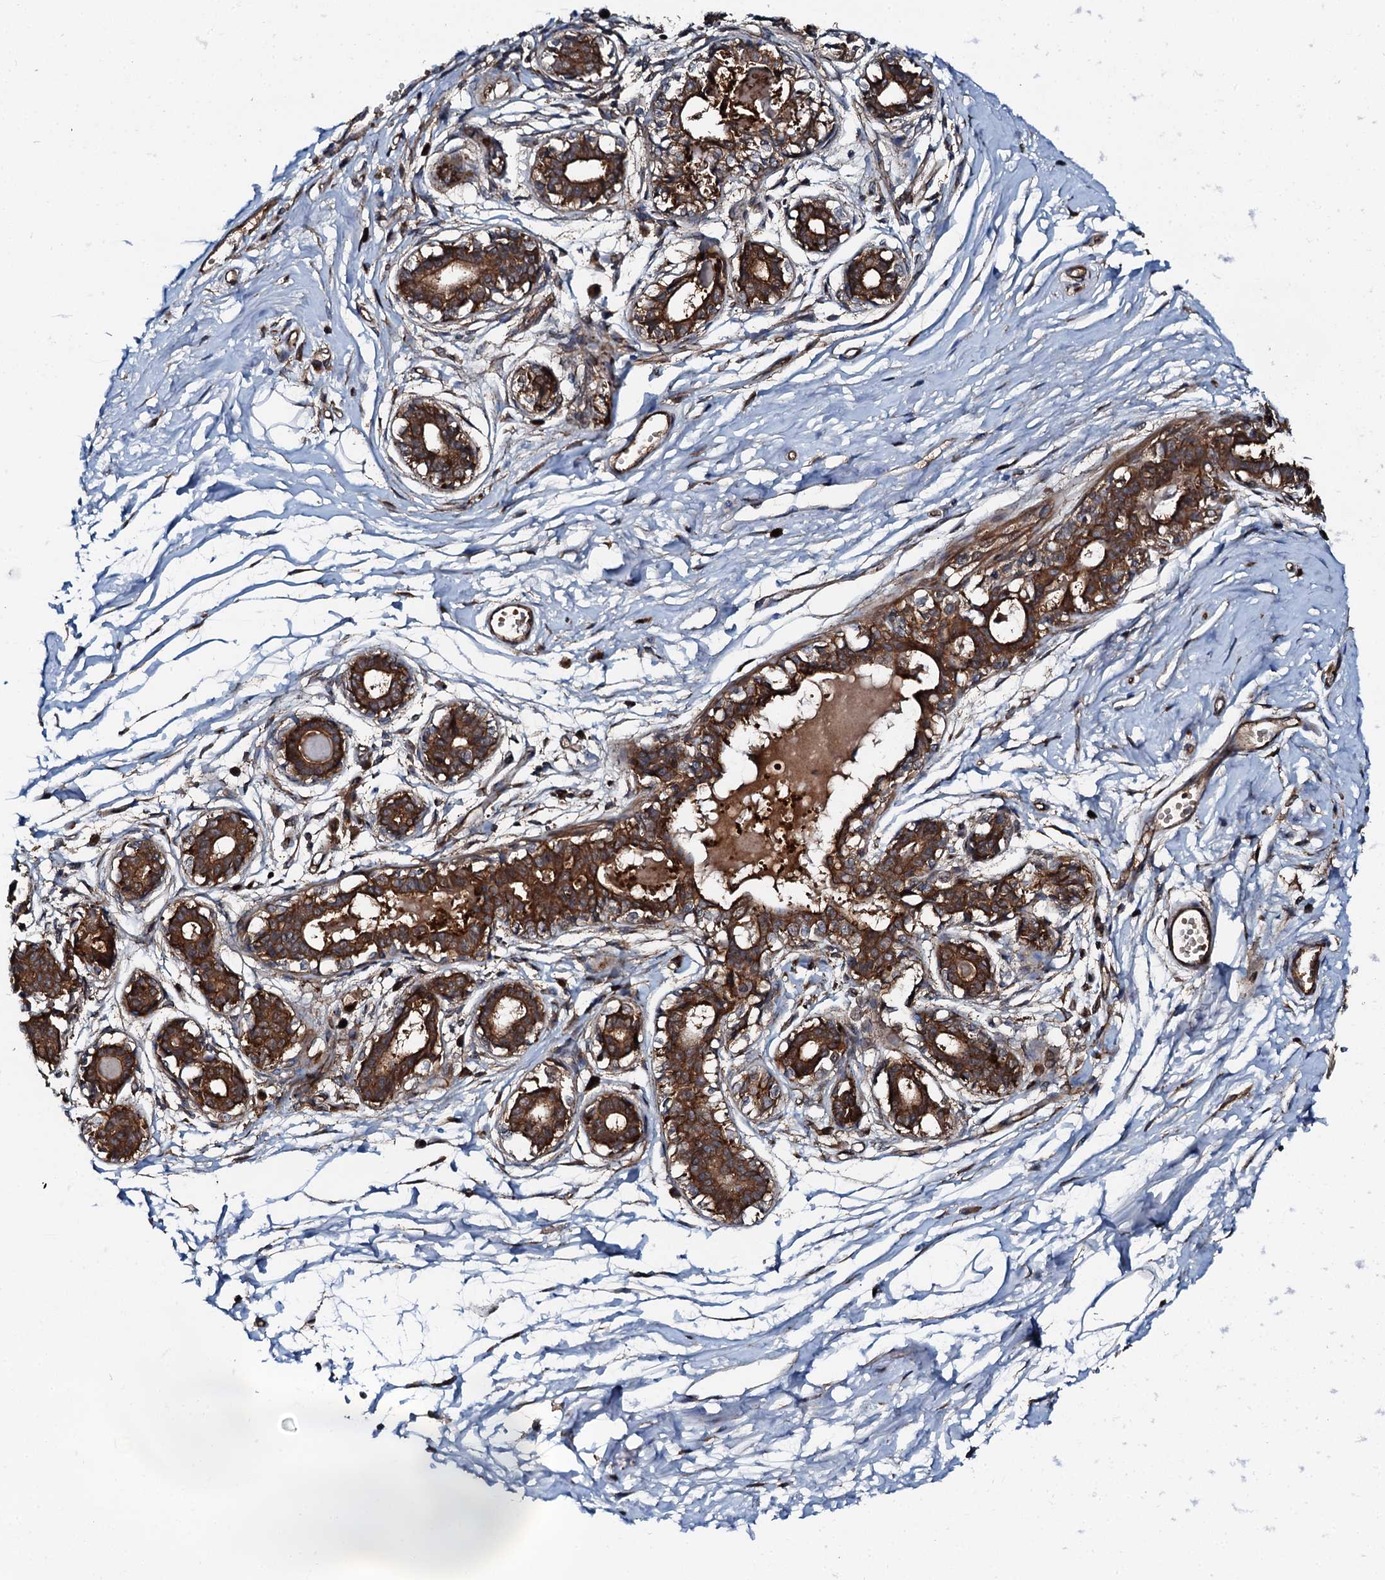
{"staining": {"intensity": "moderate", "quantity": ">75%", "location": "cytoplasmic/membranous"}, "tissue": "breast", "cell_type": "Adipocytes", "image_type": "normal", "snomed": [{"axis": "morphology", "description": "Normal tissue, NOS"}, {"axis": "topography", "description": "Breast"}], "caption": "Moderate cytoplasmic/membranous expression is present in about >75% of adipocytes in normal breast.", "gene": "FLYWCH1", "patient": {"sex": "female", "age": 45}}